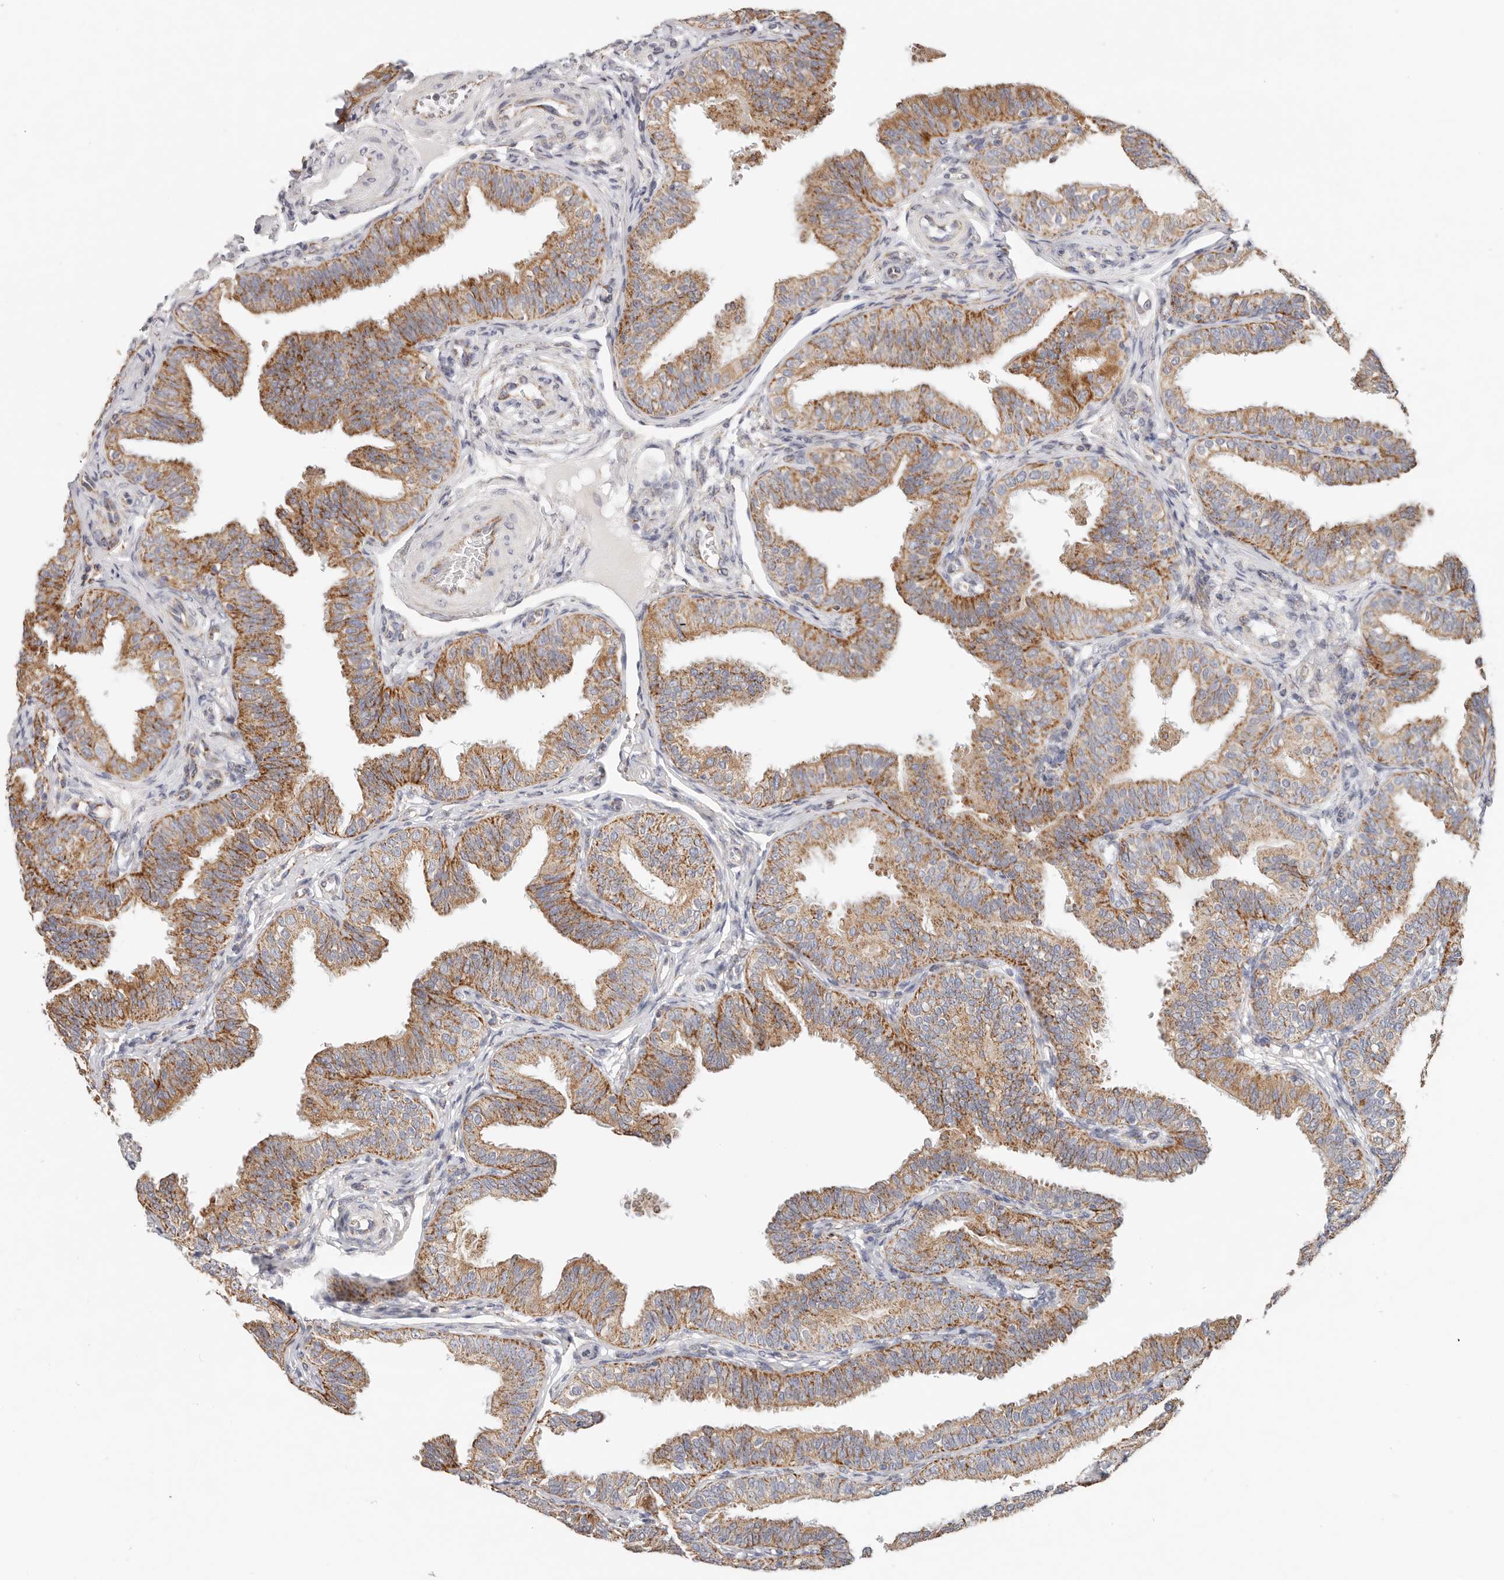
{"staining": {"intensity": "strong", "quantity": "25%-75%", "location": "cytoplasmic/membranous"}, "tissue": "fallopian tube", "cell_type": "Glandular cells", "image_type": "normal", "snomed": [{"axis": "morphology", "description": "Normal tissue, NOS"}, {"axis": "topography", "description": "Fallopian tube"}], "caption": "Fallopian tube stained with DAB (3,3'-diaminobenzidine) immunohistochemistry (IHC) reveals high levels of strong cytoplasmic/membranous expression in about 25%-75% of glandular cells. The staining is performed using DAB (3,3'-diaminobenzidine) brown chromogen to label protein expression. The nuclei are counter-stained blue using hematoxylin.", "gene": "AFDN", "patient": {"sex": "female", "age": 35}}